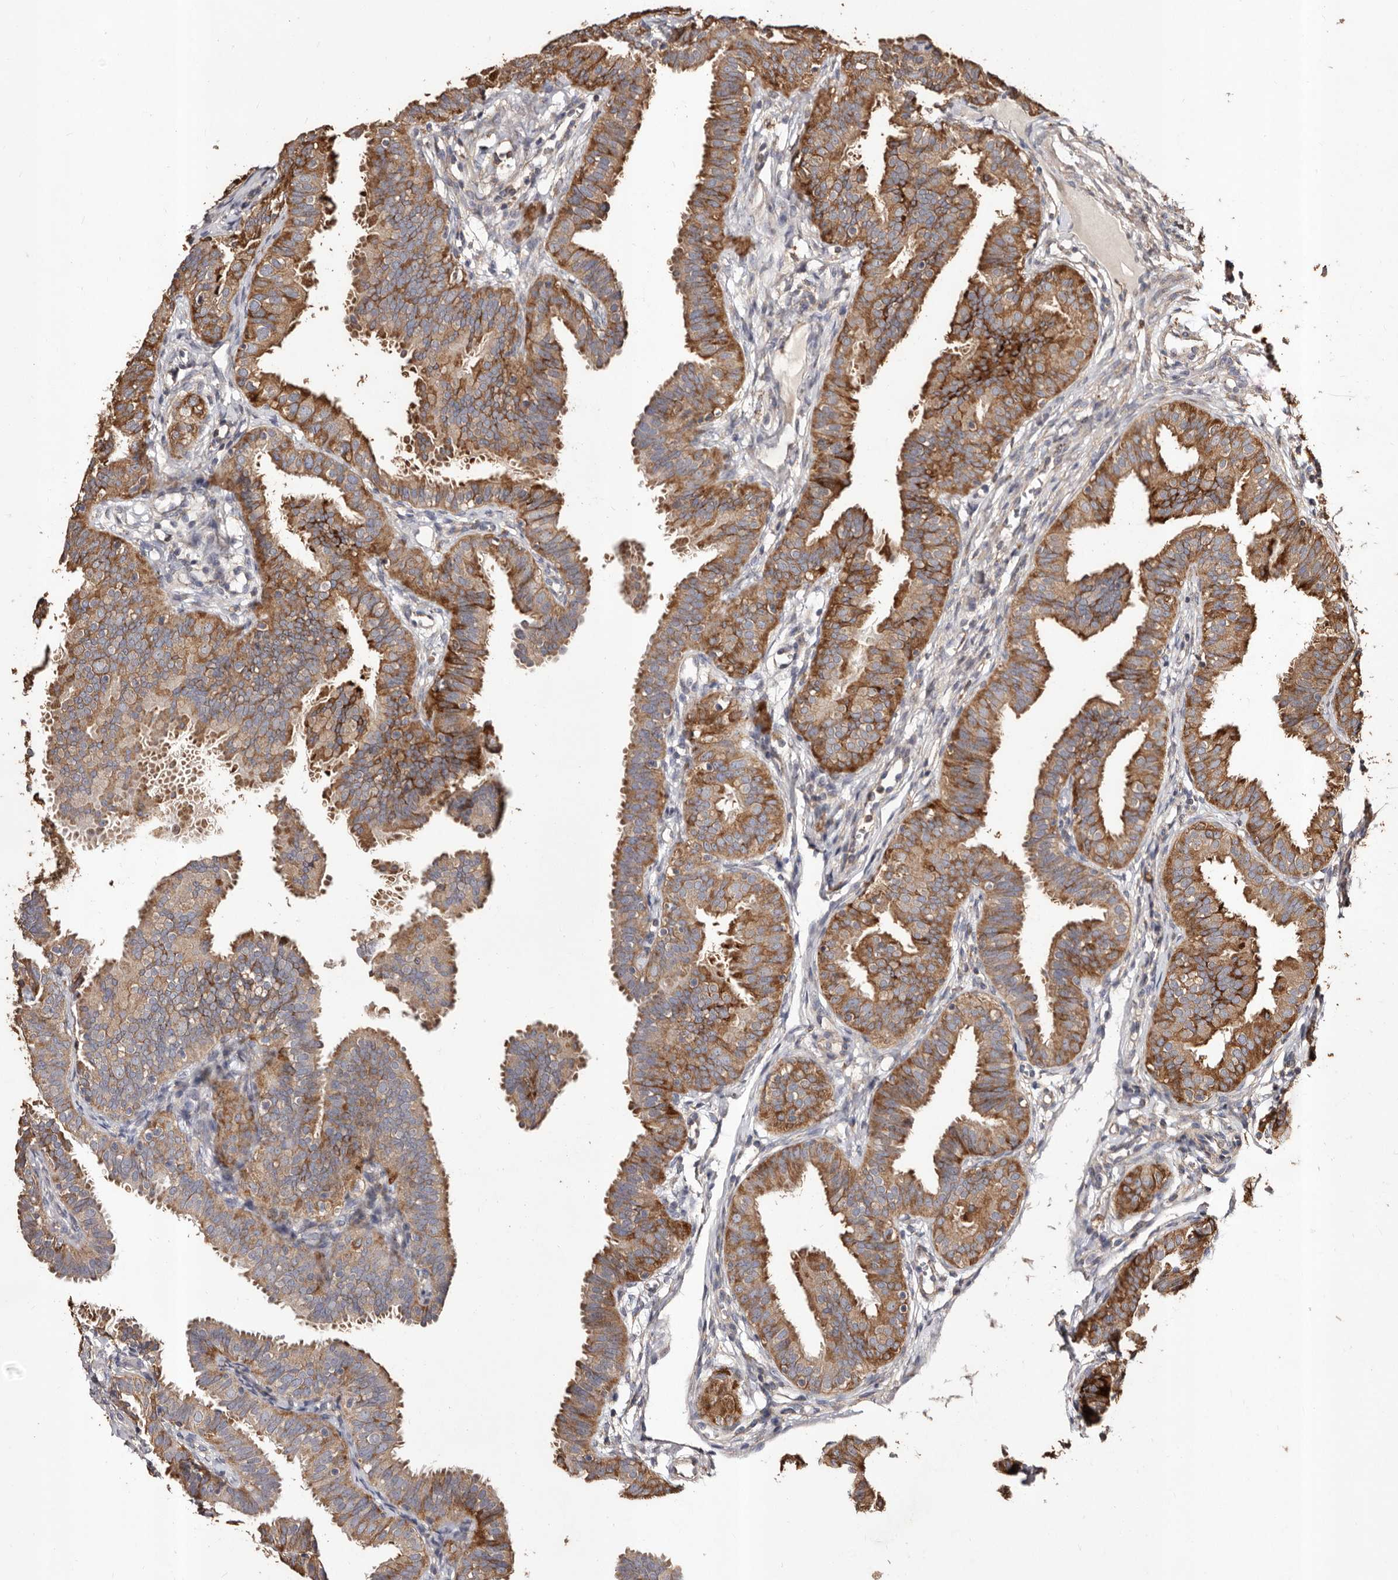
{"staining": {"intensity": "moderate", "quantity": ">75%", "location": "cytoplasmic/membranous"}, "tissue": "fallopian tube", "cell_type": "Glandular cells", "image_type": "normal", "snomed": [{"axis": "morphology", "description": "Normal tissue, NOS"}, {"axis": "topography", "description": "Fallopian tube"}], "caption": "DAB immunohistochemical staining of normal fallopian tube displays moderate cytoplasmic/membranous protein positivity in about >75% of glandular cells.", "gene": "STEAP2", "patient": {"sex": "female", "age": 35}}